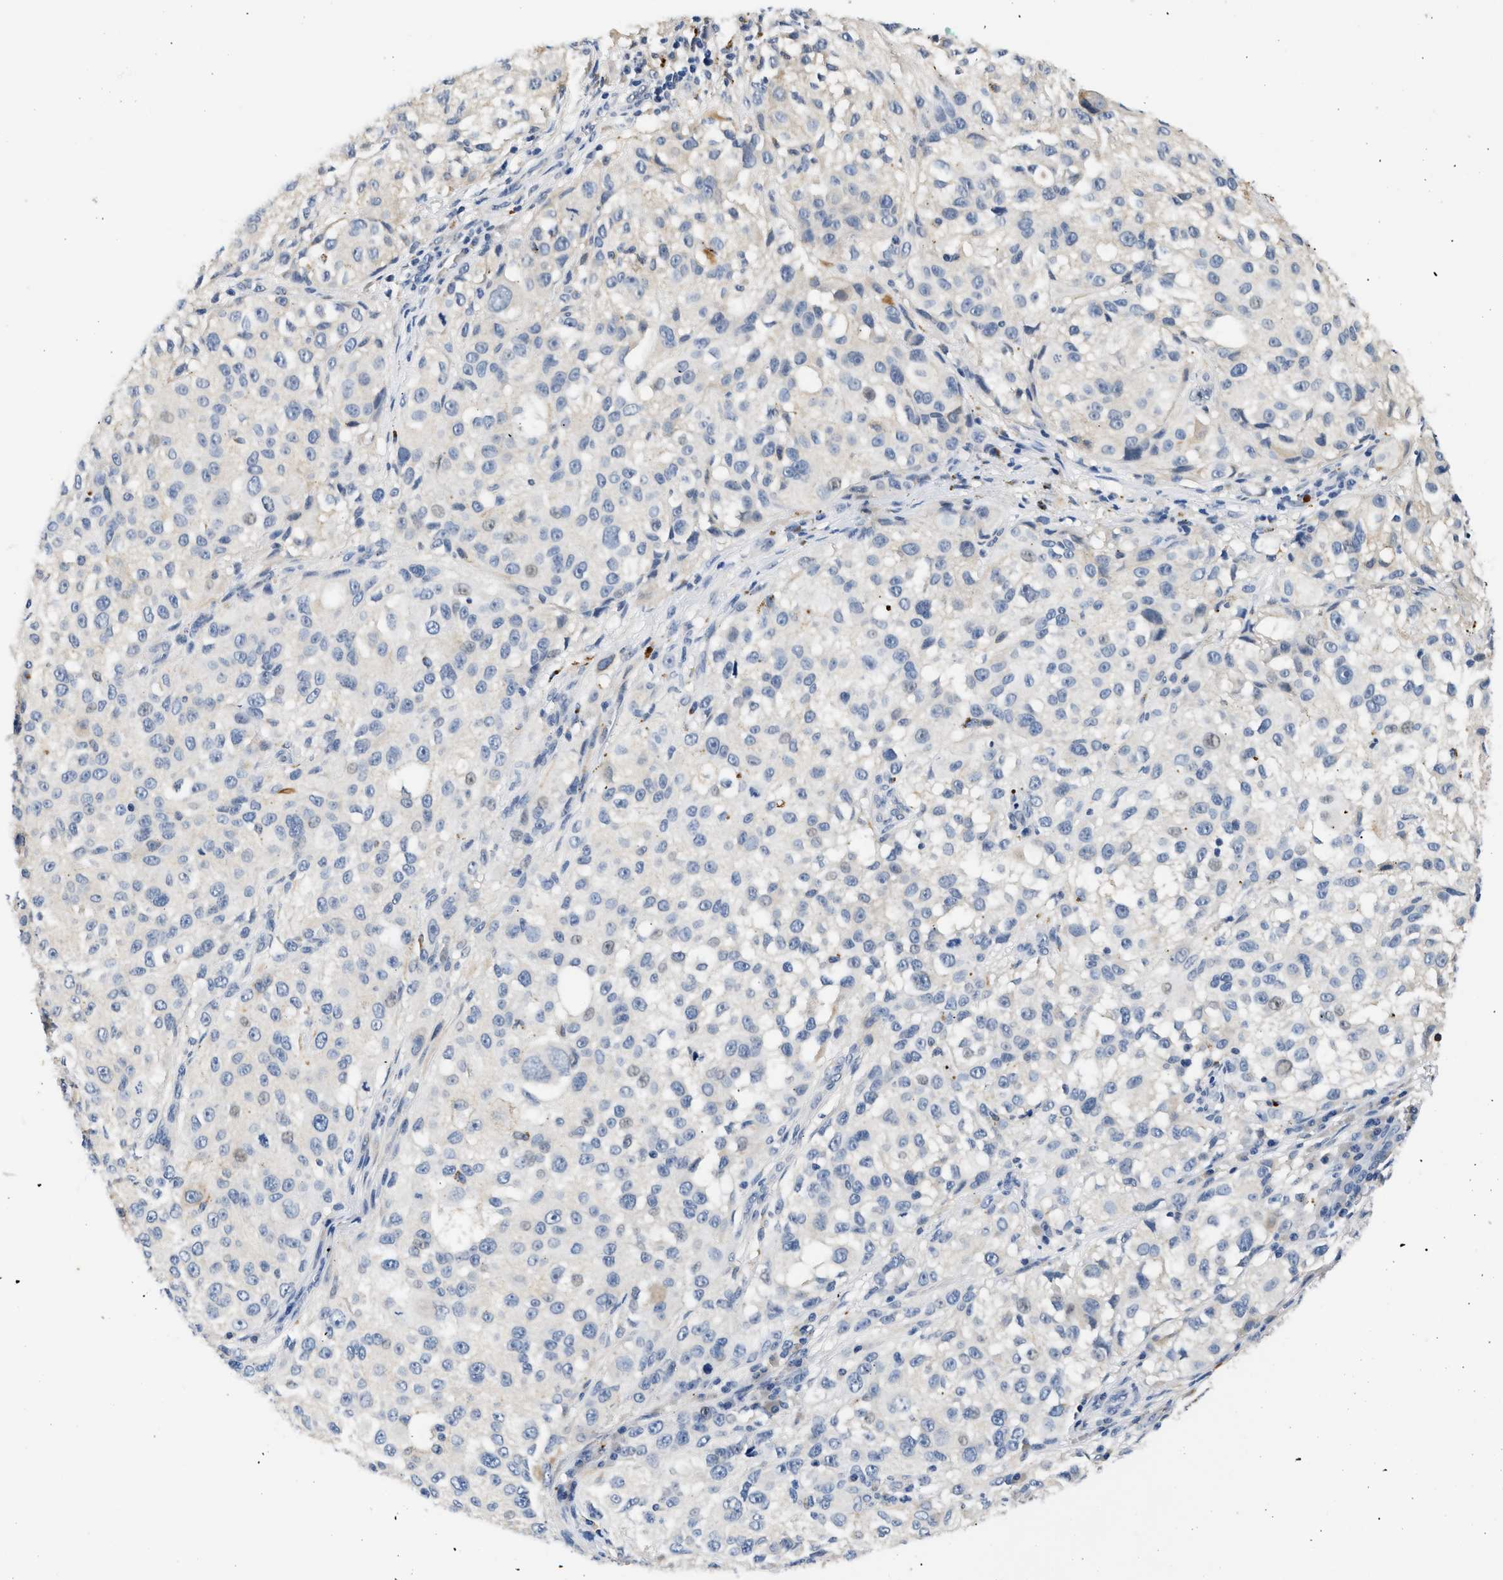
{"staining": {"intensity": "negative", "quantity": "none", "location": "none"}, "tissue": "melanoma", "cell_type": "Tumor cells", "image_type": "cancer", "snomed": [{"axis": "morphology", "description": "Necrosis, NOS"}, {"axis": "morphology", "description": "Malignant melanoma, NOS"}, {"axis": "topography", "description": "Skin"}], "caption": "The photomicrograph reveals no staining of tumor cells in malignant melanoma. Brightfield microscopy of IHC stained with DAB (3,3'-diaminobenzidine) (brown) and hematoxylin (blue), captured at high magnification.", "gene": "MED22", "patient": {"sex": "female", "age": 87}}